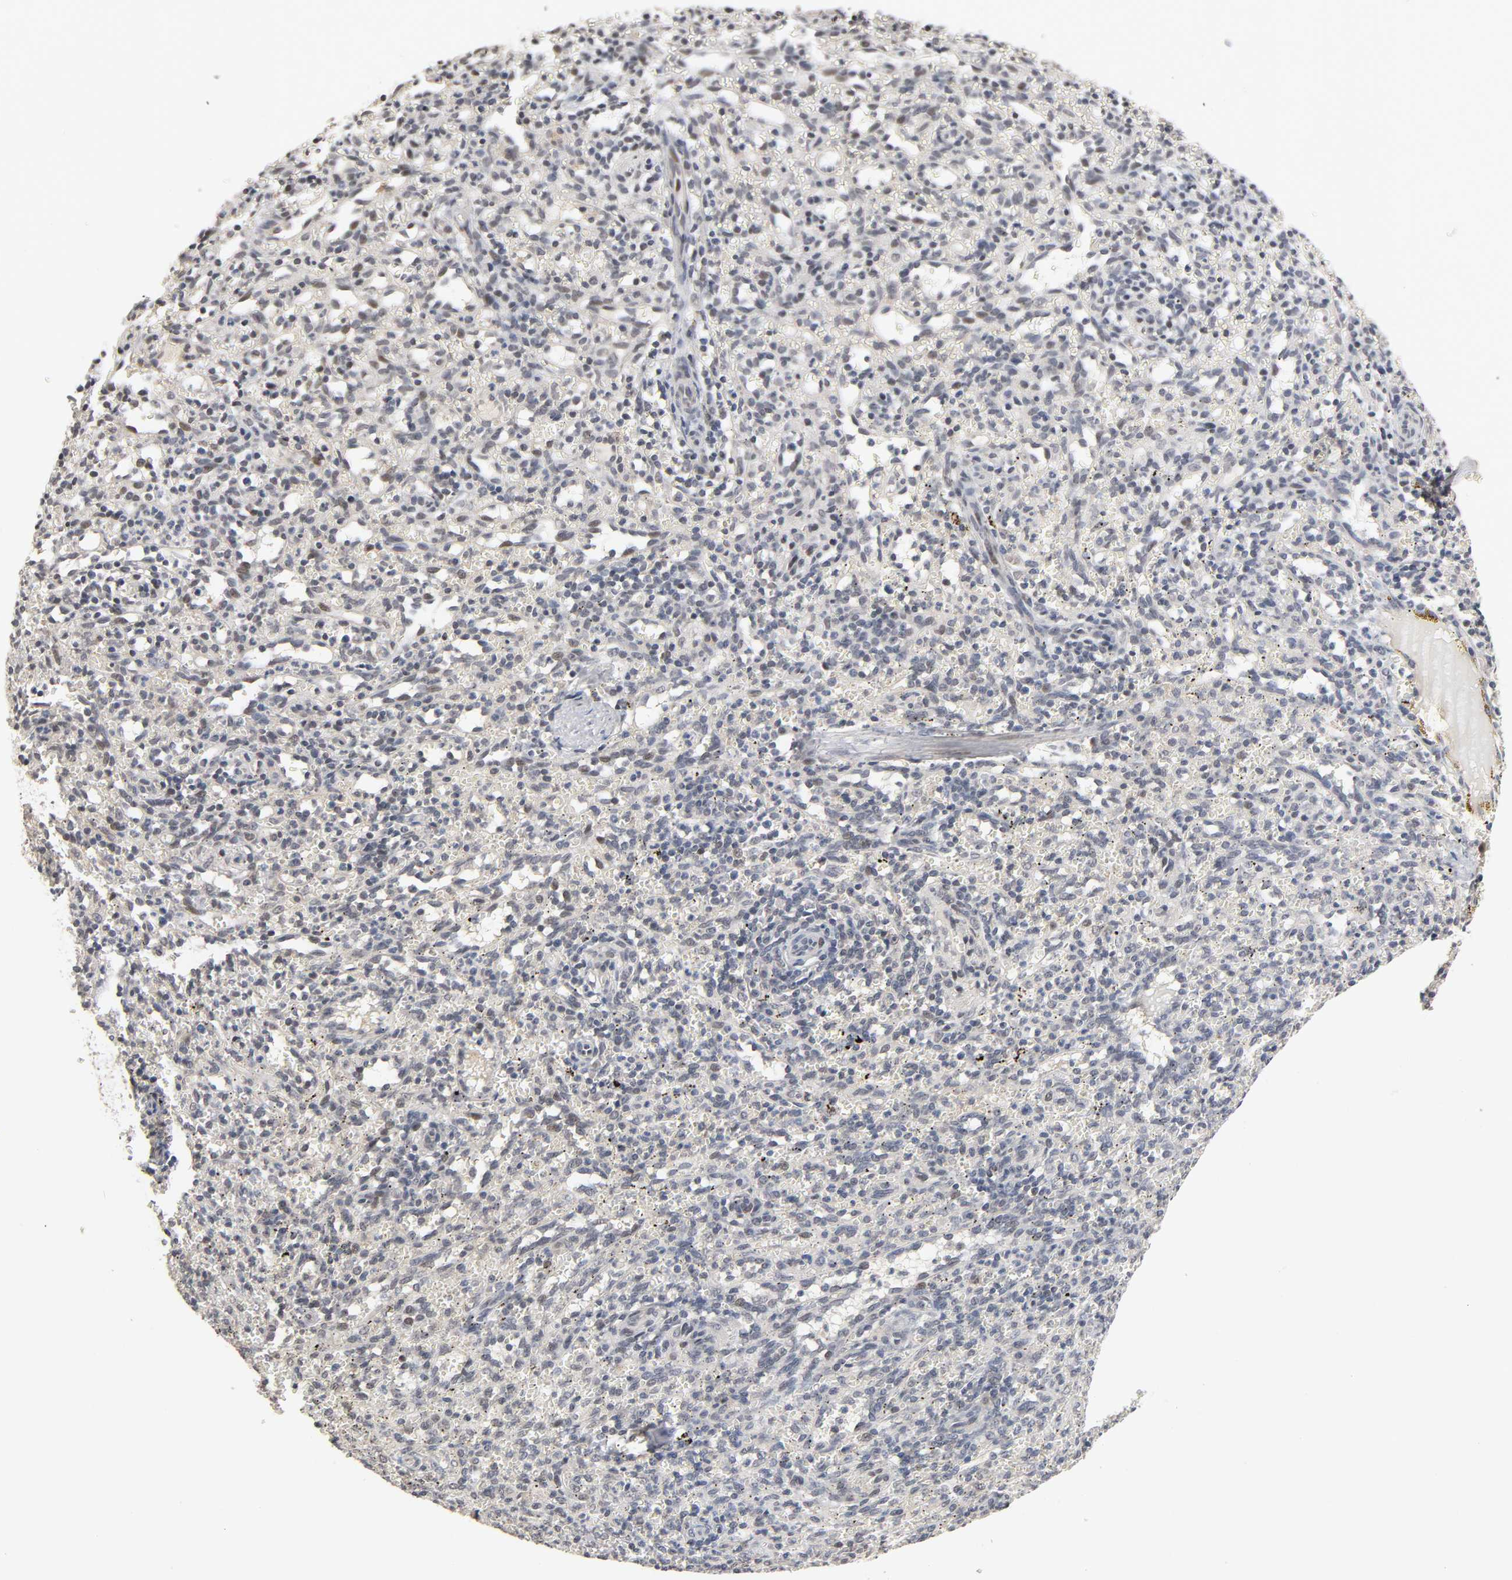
{"staining": {"intensity": "weak", "quantity": "<25%", "location": "nuclear"}, "tissue": "spleen", "cell_type": "Cells in red pulp", "image_type": "normal", "snomed": [{"axis": "morphology", "description": "Normal tissue, NOS"}, {"axis": "topography", "description": "Spleen"}], "caption": "This is an immunohistochemistry (IHC) photomicrograph of unremarkable spleen. There is no positivity in cells in red pulp.", "gene": "HTR1E", "patient": {"sex": "female", "age": 10}}